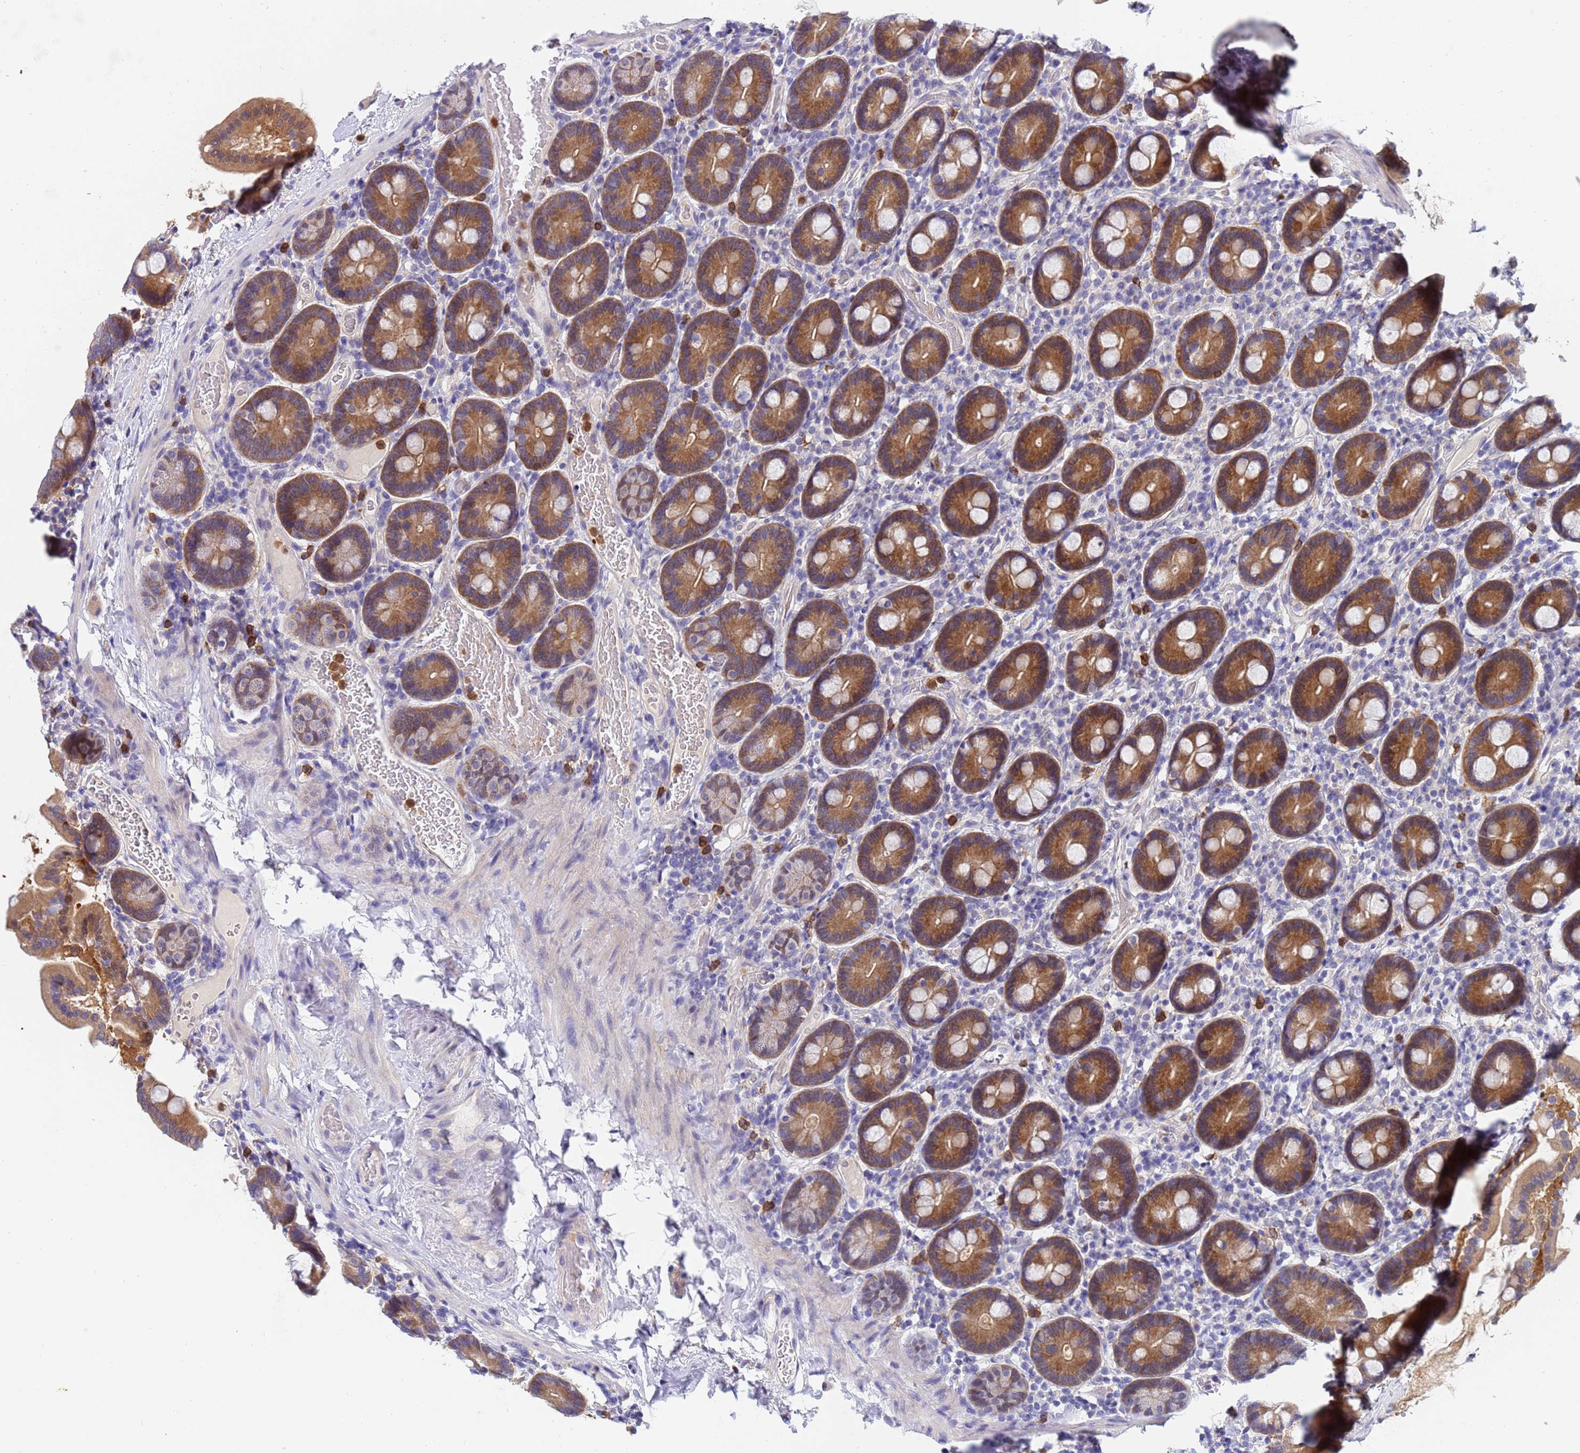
{"staining": {"intensity": "moderate", "quantity": ">75%", "location": "cytoplasmic/membranous"}, "tissue": "duodenum", "cell_type": "Glandular cells", "image_type": "normal", "snomed": [{"axis": "morphology", "description": "Normal tissue, NOS"}, {"axis": "topography", "description": "Duodenum"}], "caption": "This is a photomicrograph of immunohistochemistry (IHC) staining of unremarkable duodenum, which shows moderate staining in the cytoplasmic/membranous of glandular cells.", "gene": "TTLL11", "patient": {"sex": "male", "age": 55}}